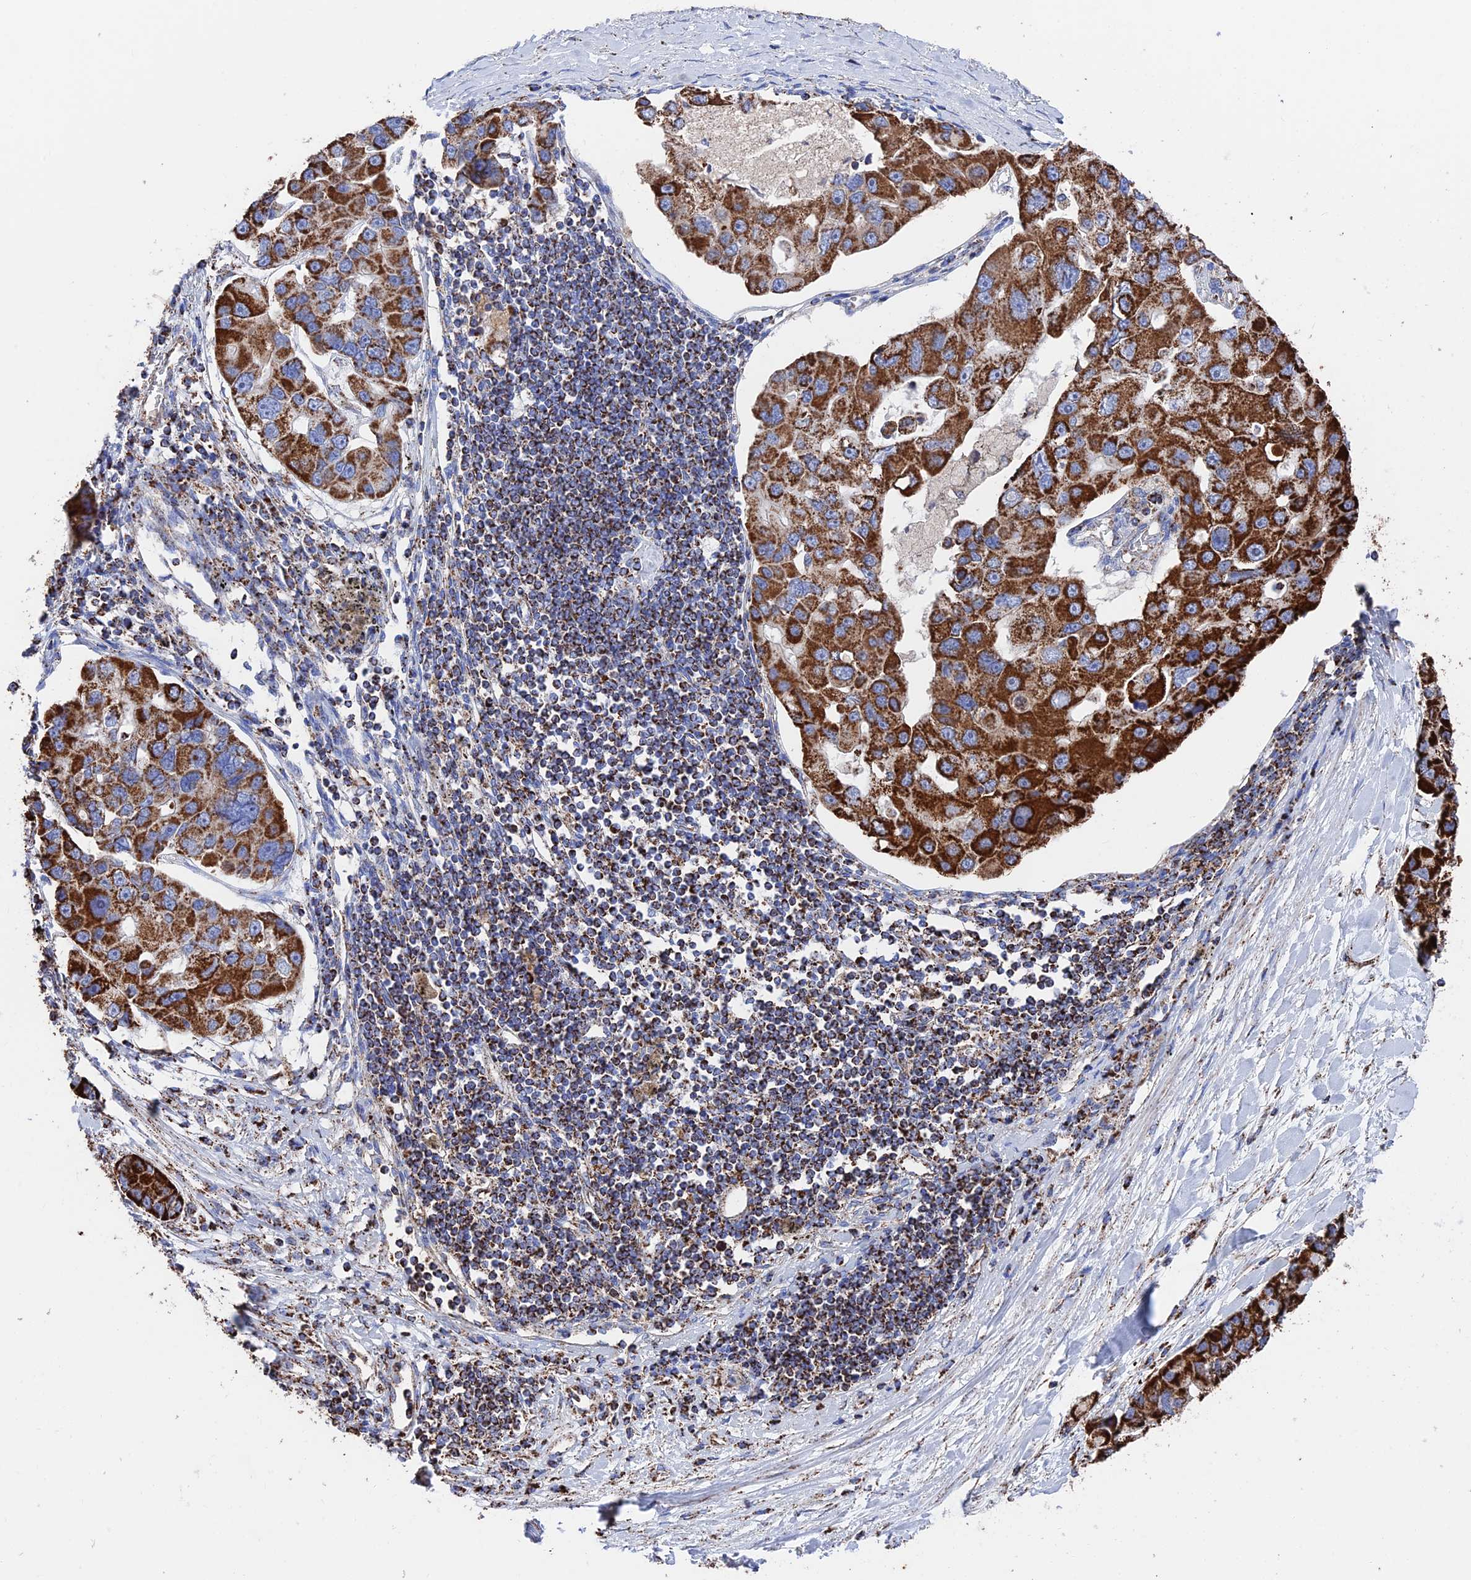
{"staining": {"intensity": "strong", "quantity": ">75%", "location": "cytoplasmic/membranous"}, "tissue": "lung cancer", "cell_type": "Tumor cells", "image_type": "cancer", "snomed": [{"axis": "morphology", "description": "Adenocarcinoma, NOS"}, {"axis": "topography", "description": "Lung"}], "caption": "The micrograph demonstrates immunohistochemical staining of lung cancer (adenocarcinoma). There is strong cytoplasmic/membranous expression is identified in approximately >75% of tumor cells.", "gene": "HAUS8", "patient": {"sex": "female", "age": 54}}